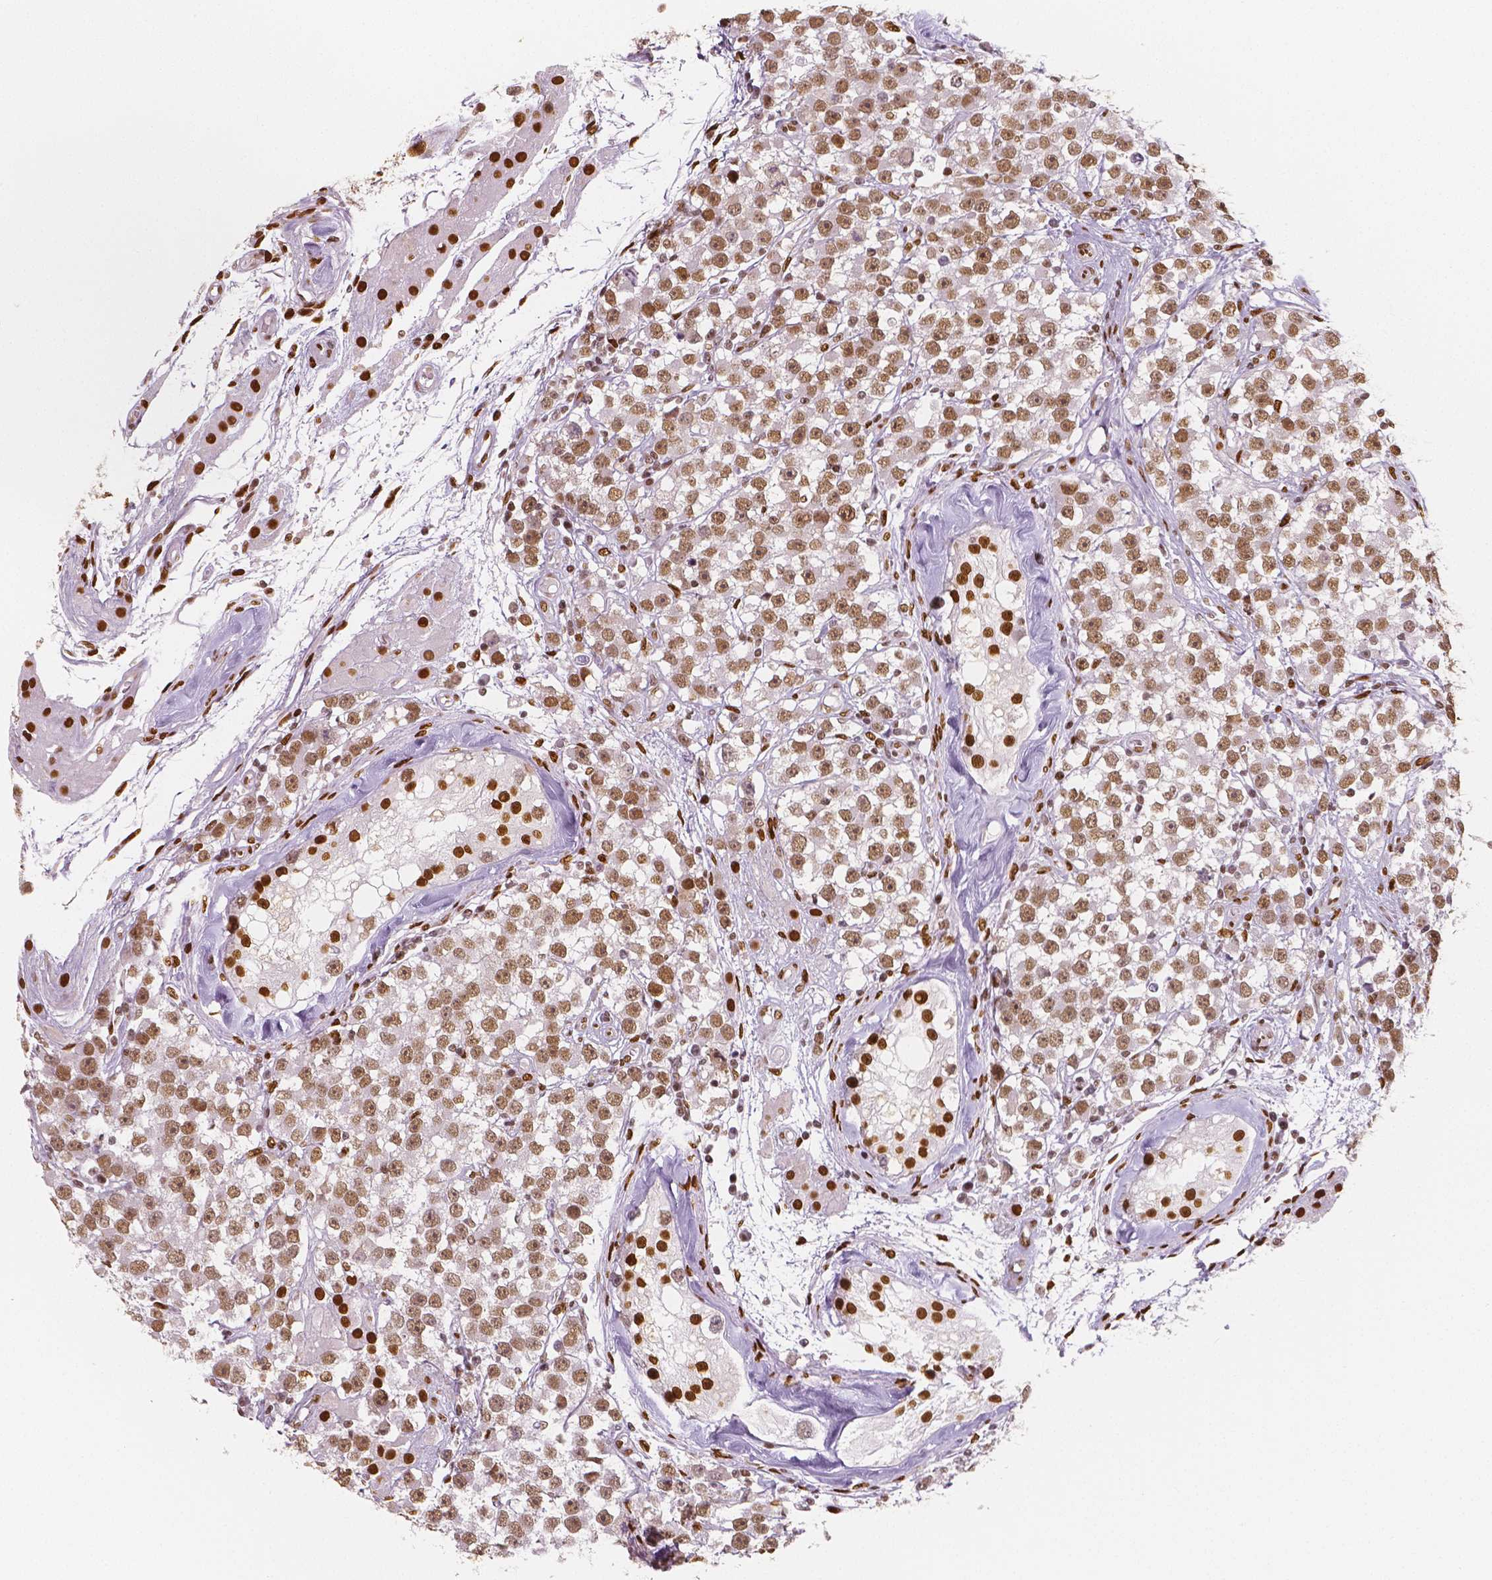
{"staining": {"intensity": "moderate", "quantity": ">75%", "location": "nuclear"}, "tissue": "testis cancer", "cell_type": "Tumor cells", "image_type": "cancer", "snomed": [{"axis": "morphology", "description": "Seminoma, NOS"}, {"axis": "topography", "description": "Testis"}], "caption": "A medium amount of moderate nuclear positivity is appreciated in approximately >75% of tumor cells in testis cancer tissue. Nuclei are stained in blue.", "gene": "NUCKS1", "patient": {"sex": "male", "age": 34}}